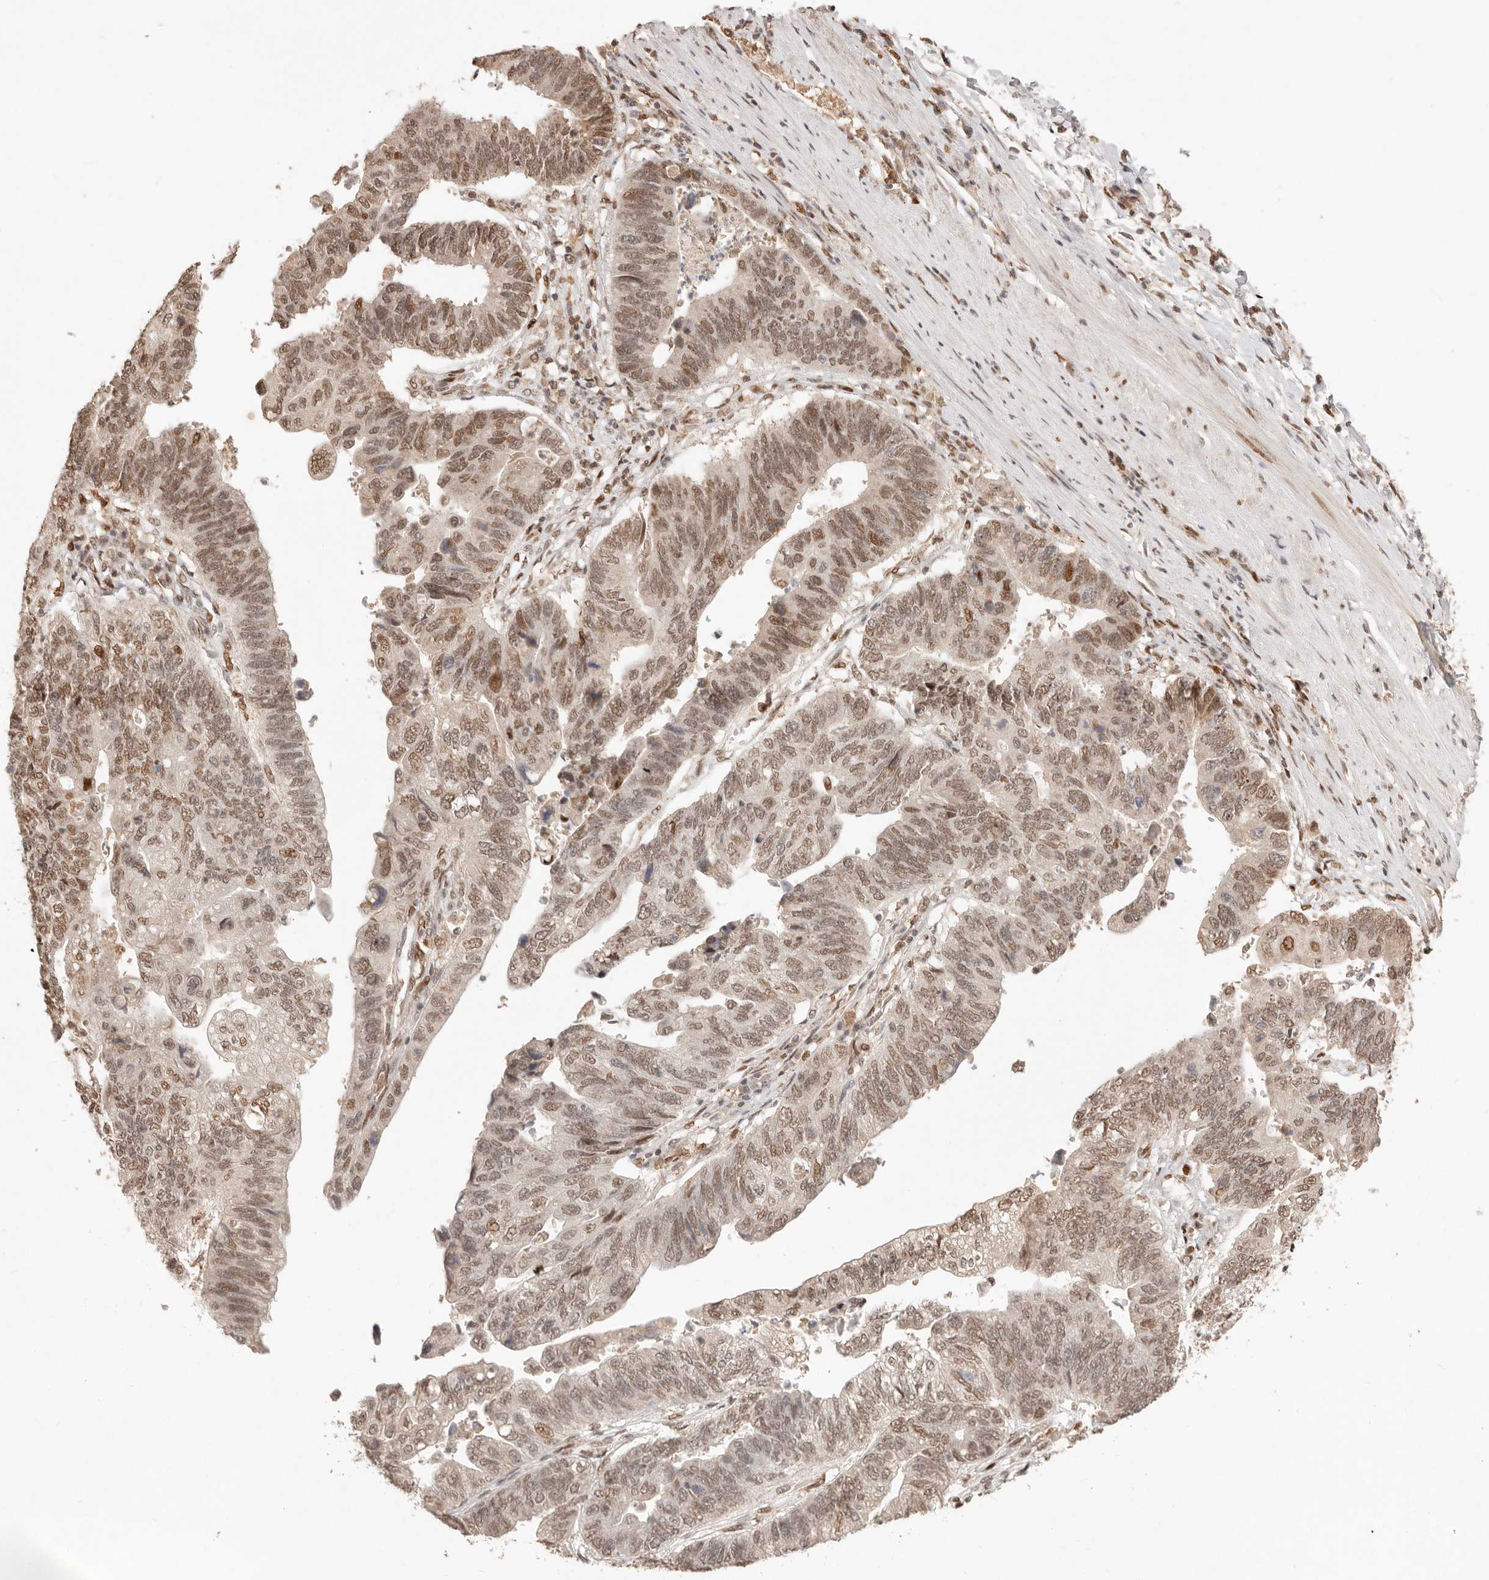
{"staining": {"intensity": "moderate", "quantity": ">75%", "location": "nuclear"}, "tissue": "stomach cancer", "cell_type": "Tumor cells", "image_type": "cancer", "snomed": [{"axis": "morphology", "description": "Adenocarcinoma, NOS"}, {"axis": "topography", "description": "Stomach"}], "caption": "Stomach adenocarcinoma stained with DAB (3,3'-diaminobenzidine) immunohistochemistry demonstrates medium levels of moderate nuclear expression in about >75% of tumor cells.", "gene": "NPAS2", "patient": {"sex": "male", "age": 59}}